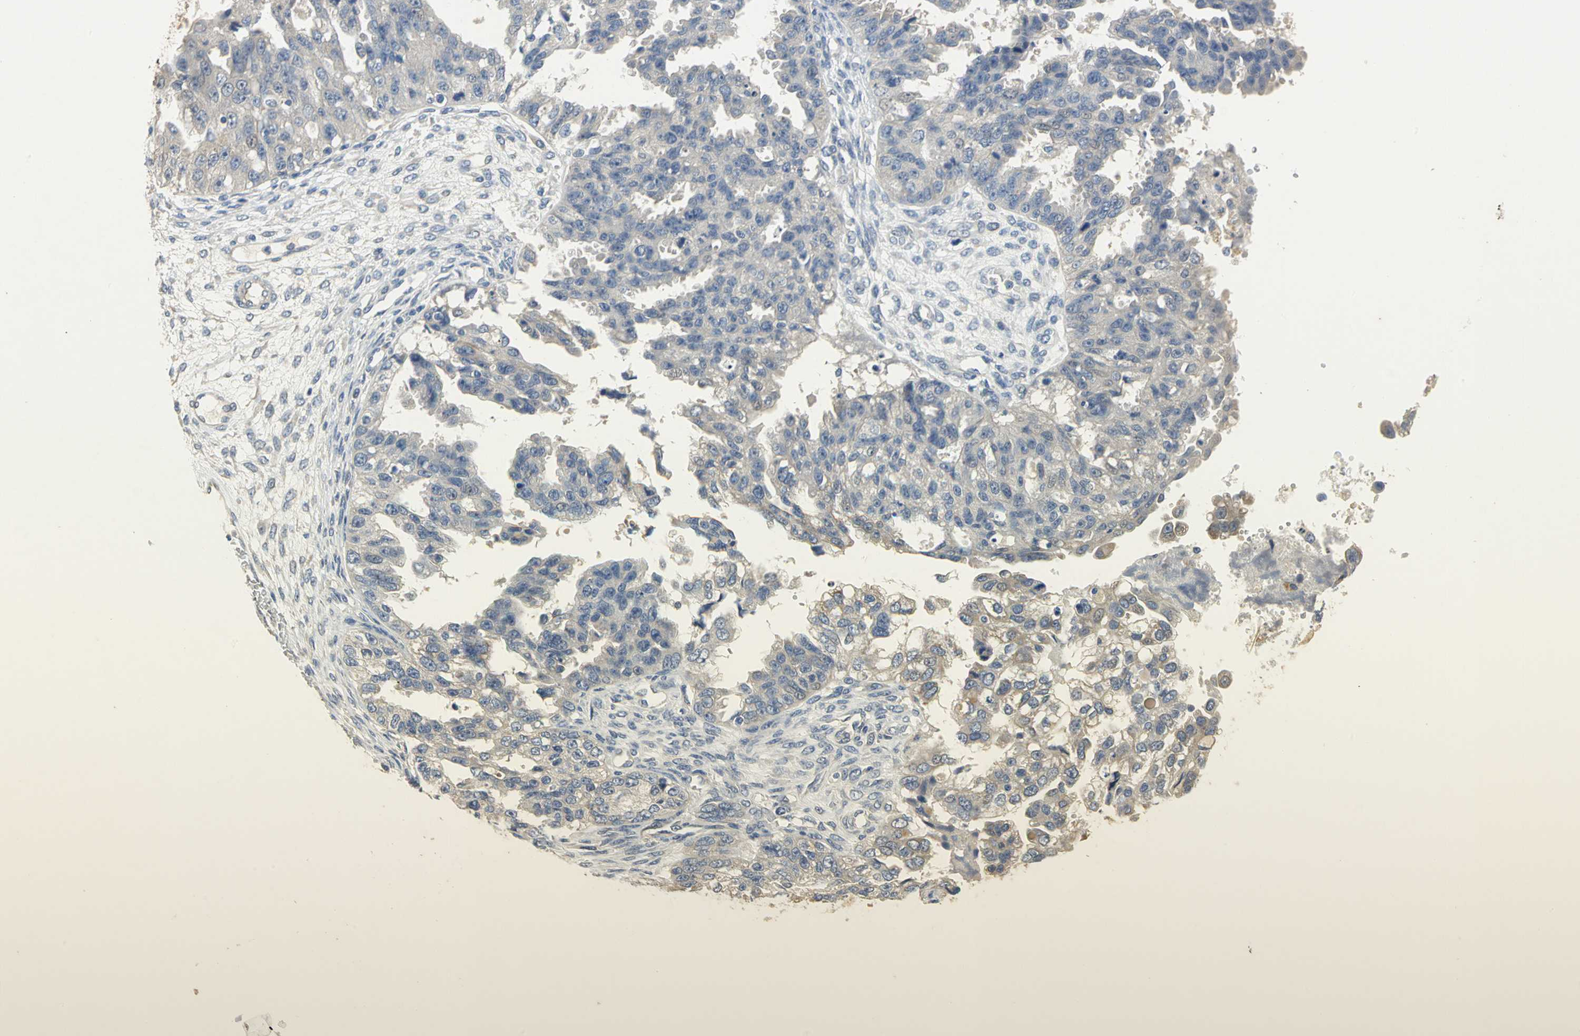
{"staining": {"intensity": "negative", "quantity": "none", "location": "none"}, "tissue": "ovarian cancer", "cell_type": "Tumor cells", "image_type": "cancer", "snomed": [{"axis": "morphology", "description": "Cystadenocarcinoma, serous, NOS"}, {"axis": "topography", "description": "Ovary"}], "caption": "Immunohistochemistry (IHC) histopathology image of neoplastic tissue: human ovarian serous cystadenocarcinoma stained with DAB (3,3'-diaminobenzidine) shows no significant protein expression in tumor cells.", "gene": "IL17RB", "patient": {"sex": "female", "age": 58}}